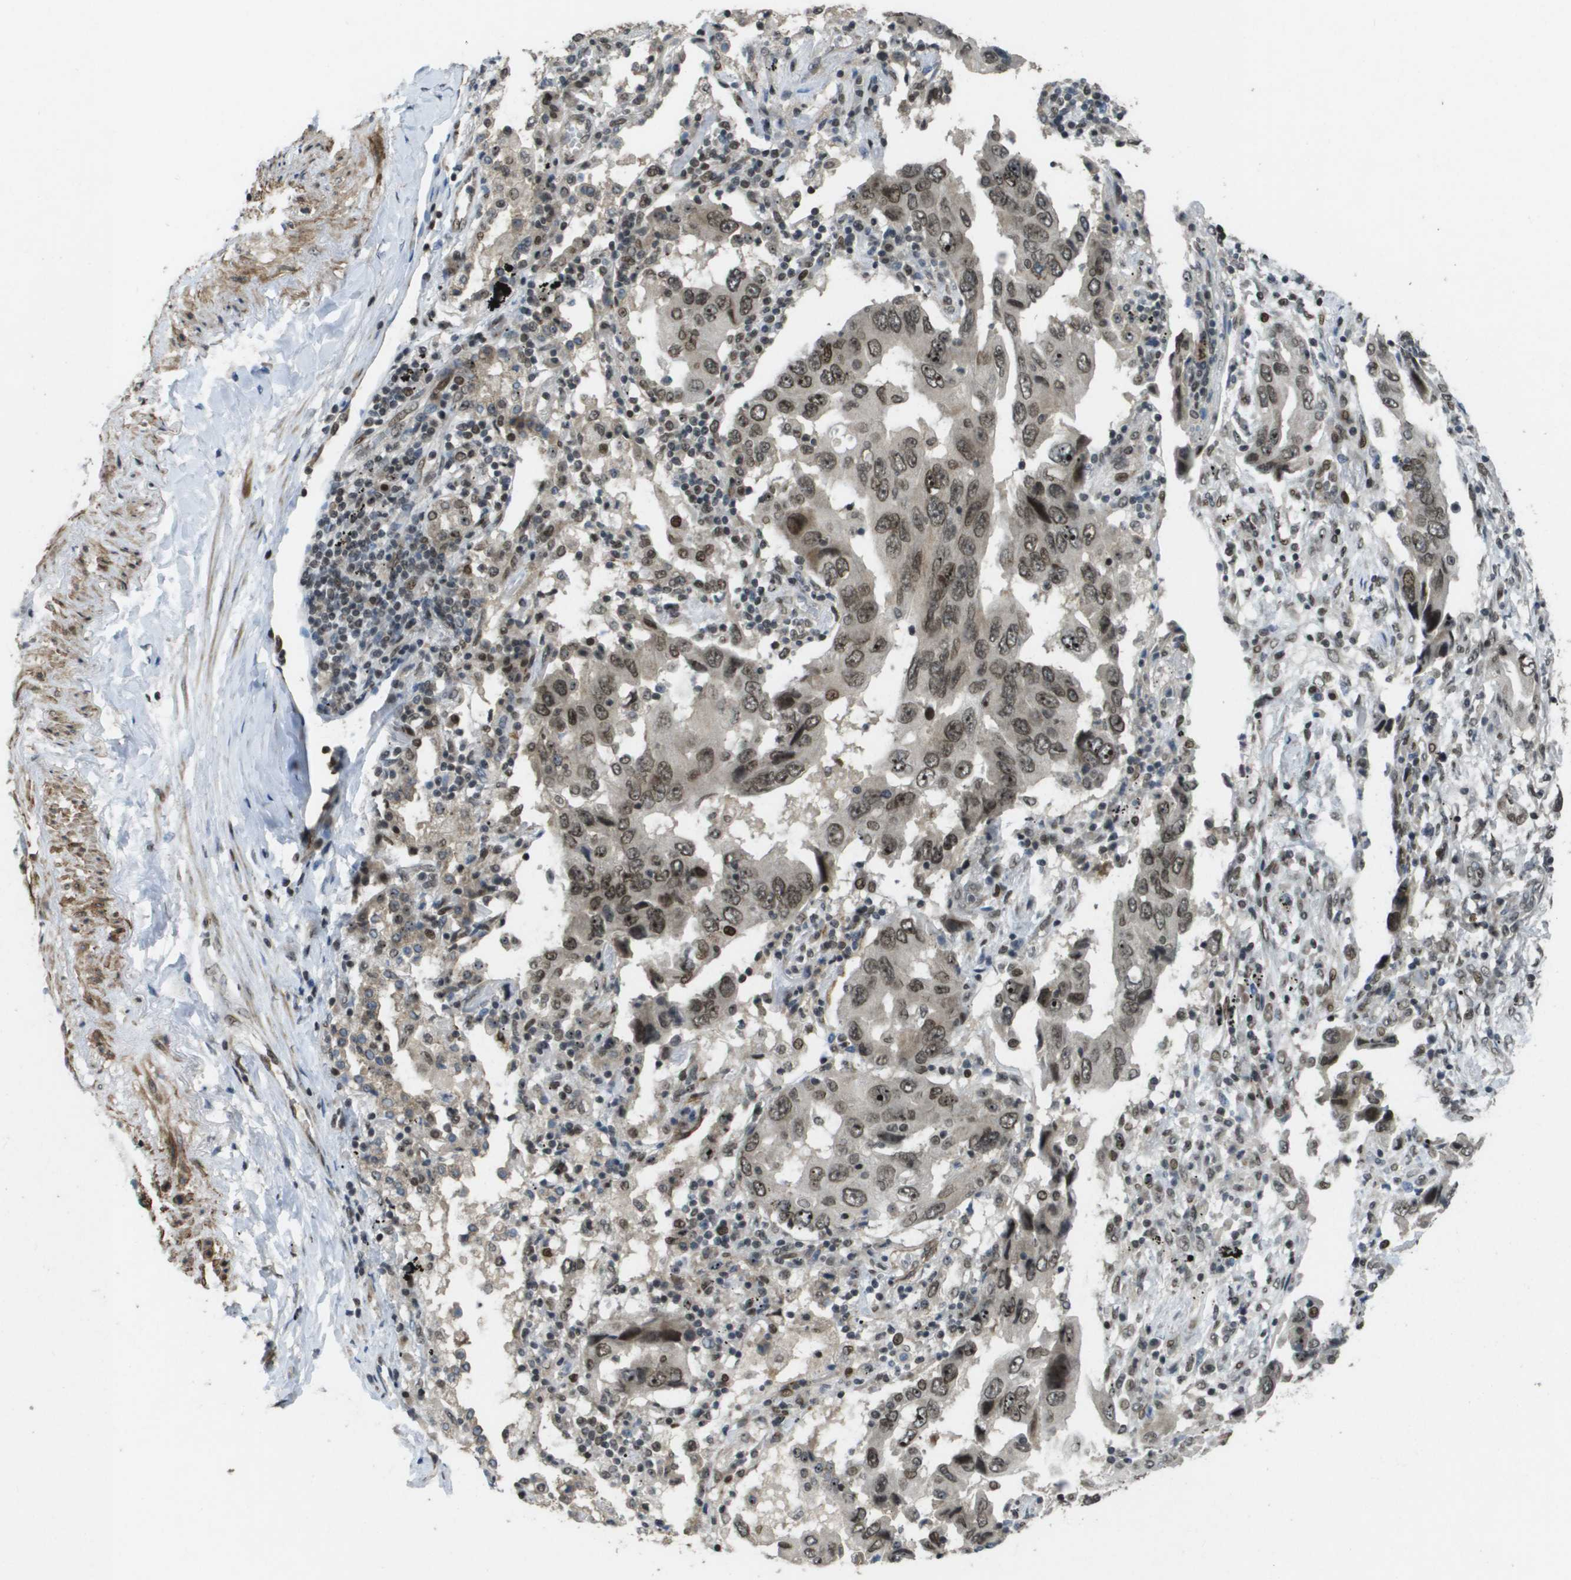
{"staining": {"intensity": "moderate", "quantity": ">75%", "location": "nuclear"}, "tissue": "lung cancer", "cell_type": "Tumor cells", "image_type": "cancer", "snomed": [{"axis": "morphology", "description": "Adenocarcinoma, NOS"}, {"axis": "topography", "description": "Lung"}], "caption": "Moderate nuclear expression for a protein is seen in about >75% of tumor cells of adenocarcinoma (lung) using IHC.", "gene": "KAT5", "patient": {"sex": "female", "age": 65}}